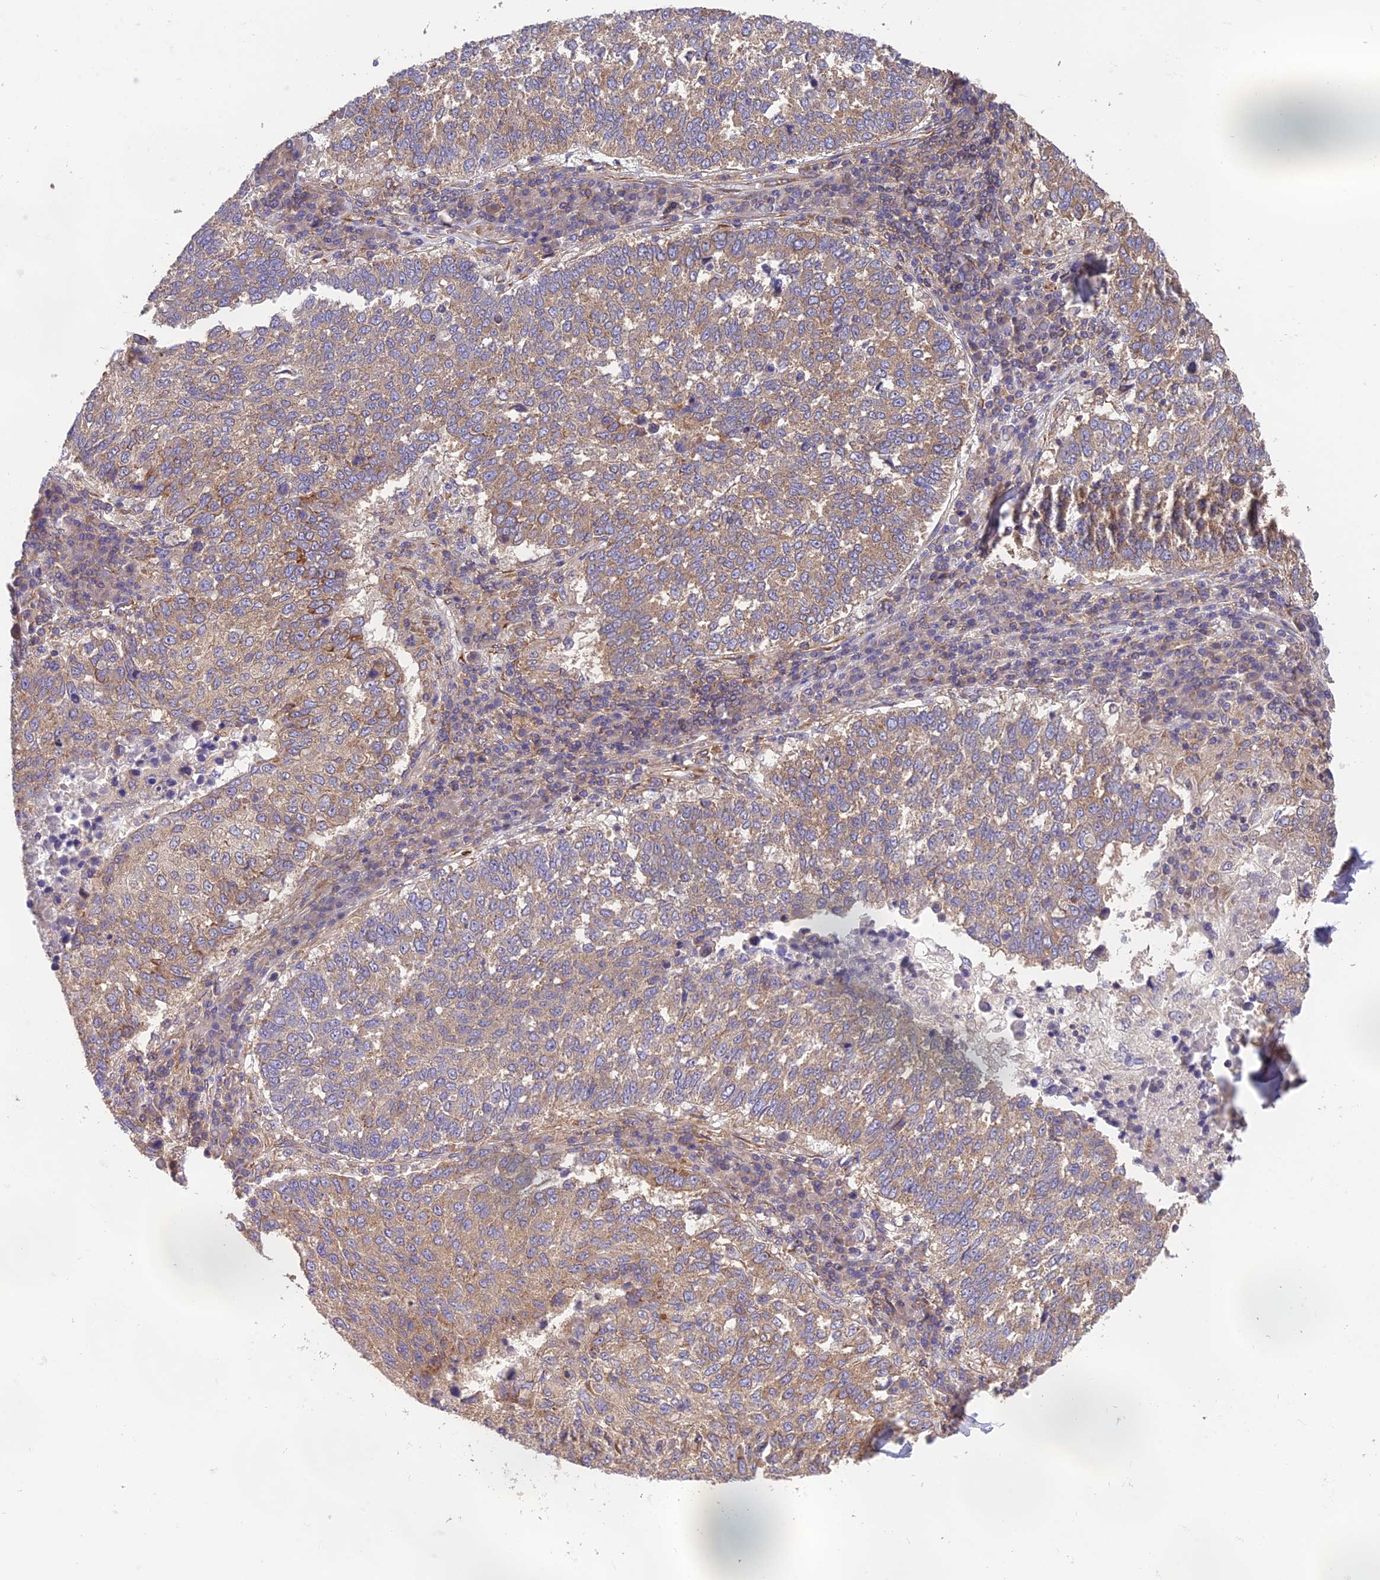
{"staining": {"intensity": "moderate", "quantity": ">75%", "location": "cytoplasmic/membranous"}, "tissue": "lung cancer", "cell_type": "Tumor cells", "image_type": "cancer", "snomed": [{"axis": "morphology", "description": "Squamous cell carcinoma, NOS"}, {"axis": "topography", "description": "Lung"}], "caption": "Moderate cytoplasmic/membranous positivity is present in about >75% of tumor cells in squamous cell carcinoma (lung).", "gene": "BLOC1S4", "patient": {"sex": "male", "age": 73}}